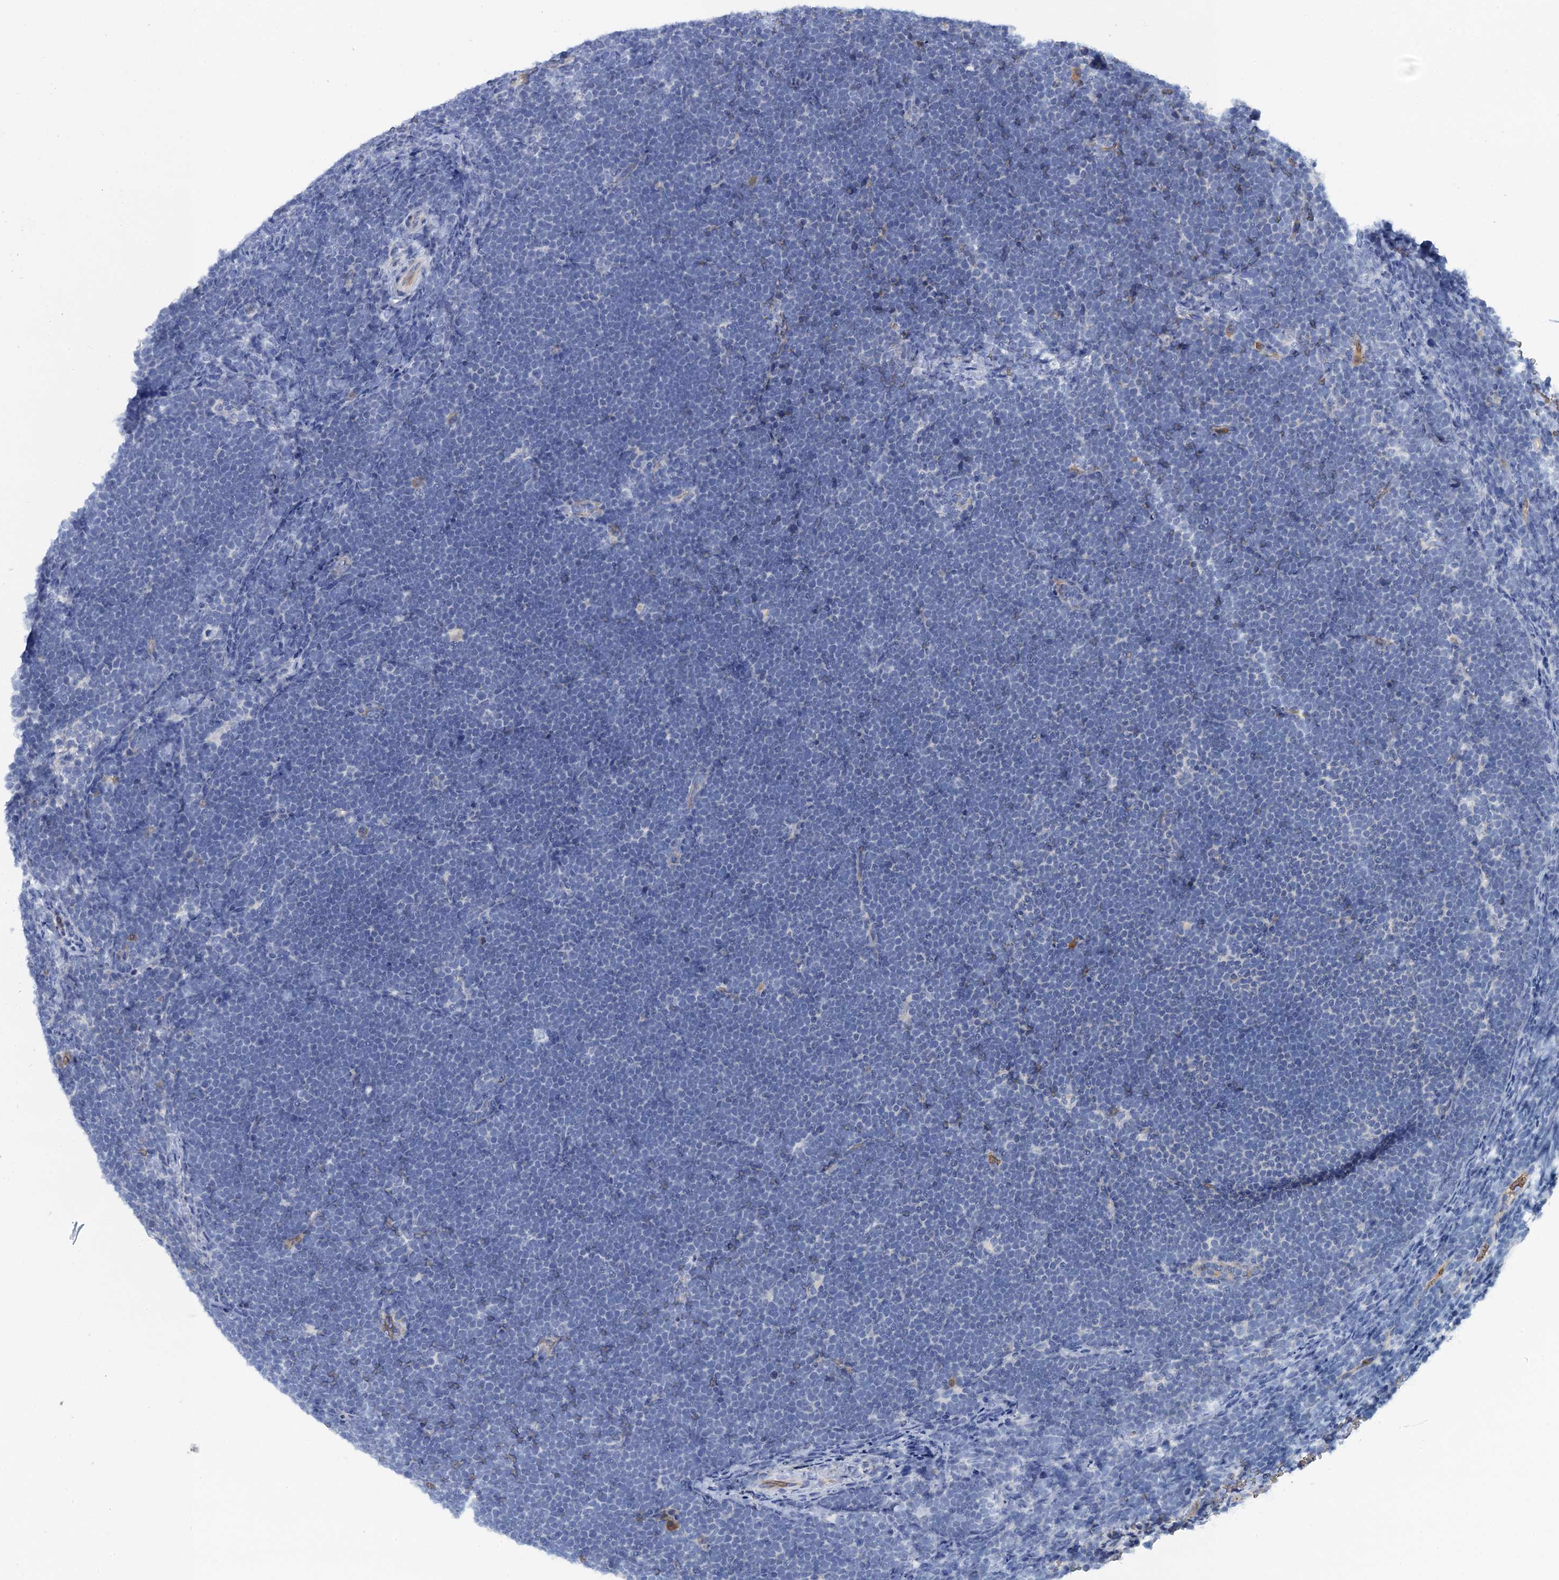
{"staining": {"intensity": "negative", "quantity": "none", "location": "none"}, "tissue": "lymphoma", "cell_type": "Tumor cells", "image_type": "cancer", "snomed": [{"axis": "morphology", "description": "Malignant lymphoma, non-Hodgkin's type, High grade"}, {"axis": "topography", "description": "Lymph node"}], "caption": "Tumor cells show no significant positivity in lymphoma. (IHC, brightfield microscopy, high magnification).", "gene": "MYADML2", "patient": {"sex": "male", "age": 13}}